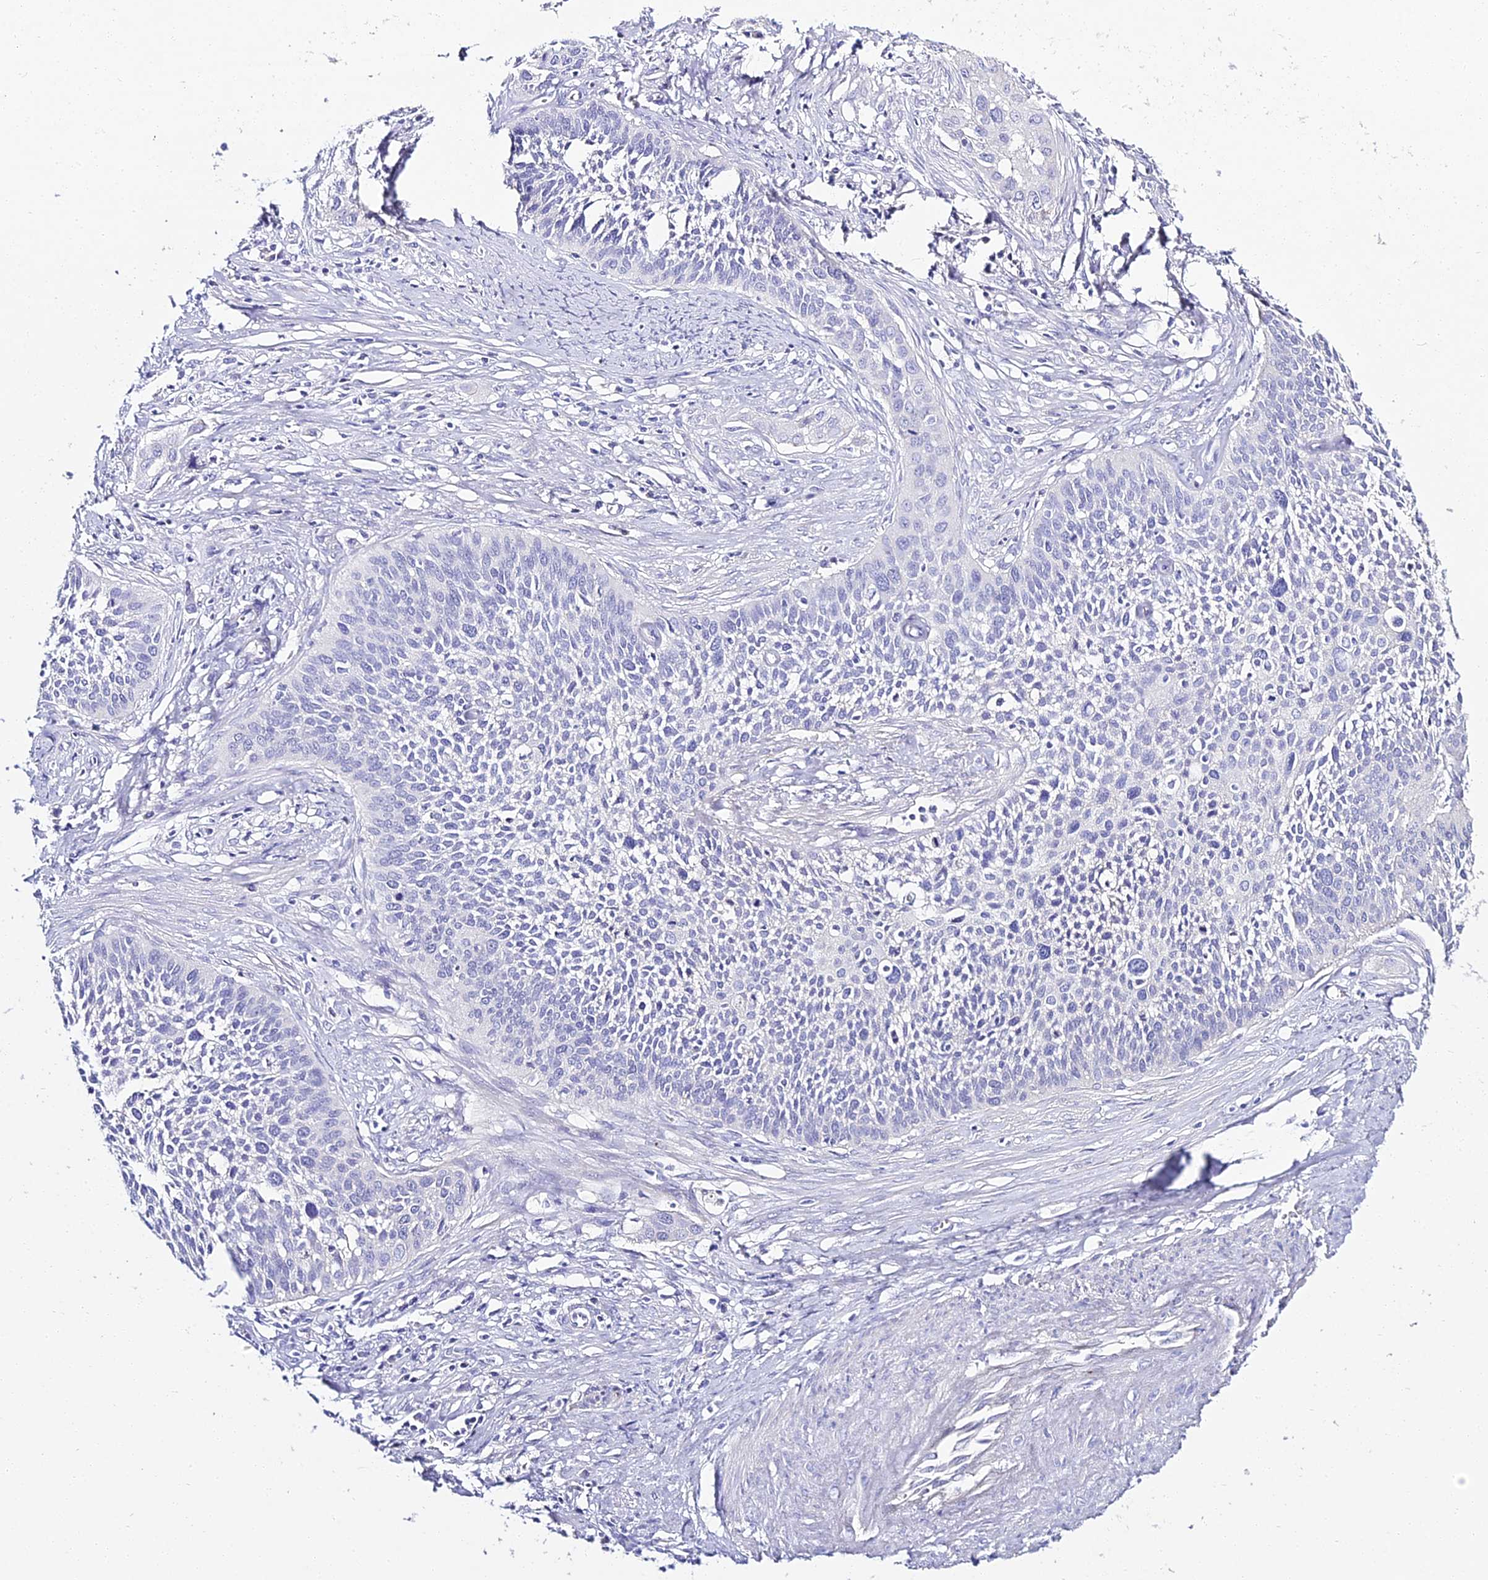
{"staining": {"intensity": "negative", "quantity": "none", "location": "none"}, "tissue": "cervical cancer", "cell_type": "Tumor cells", "image_type": "cancer", "snomed": [{"axis": "morphology", "description": "Squamous cell carcinoma, NOS"}, {"axis": "topography", "description": "Cervix"}], "caption": "An IHC photomicrograph of cervical cancer is shown. There is no staining in tumor cells of cervical cancer. (DAB IHC, high magnification).", "gene": "ALPG", "patient": {"sex": "female", "age": 34}}